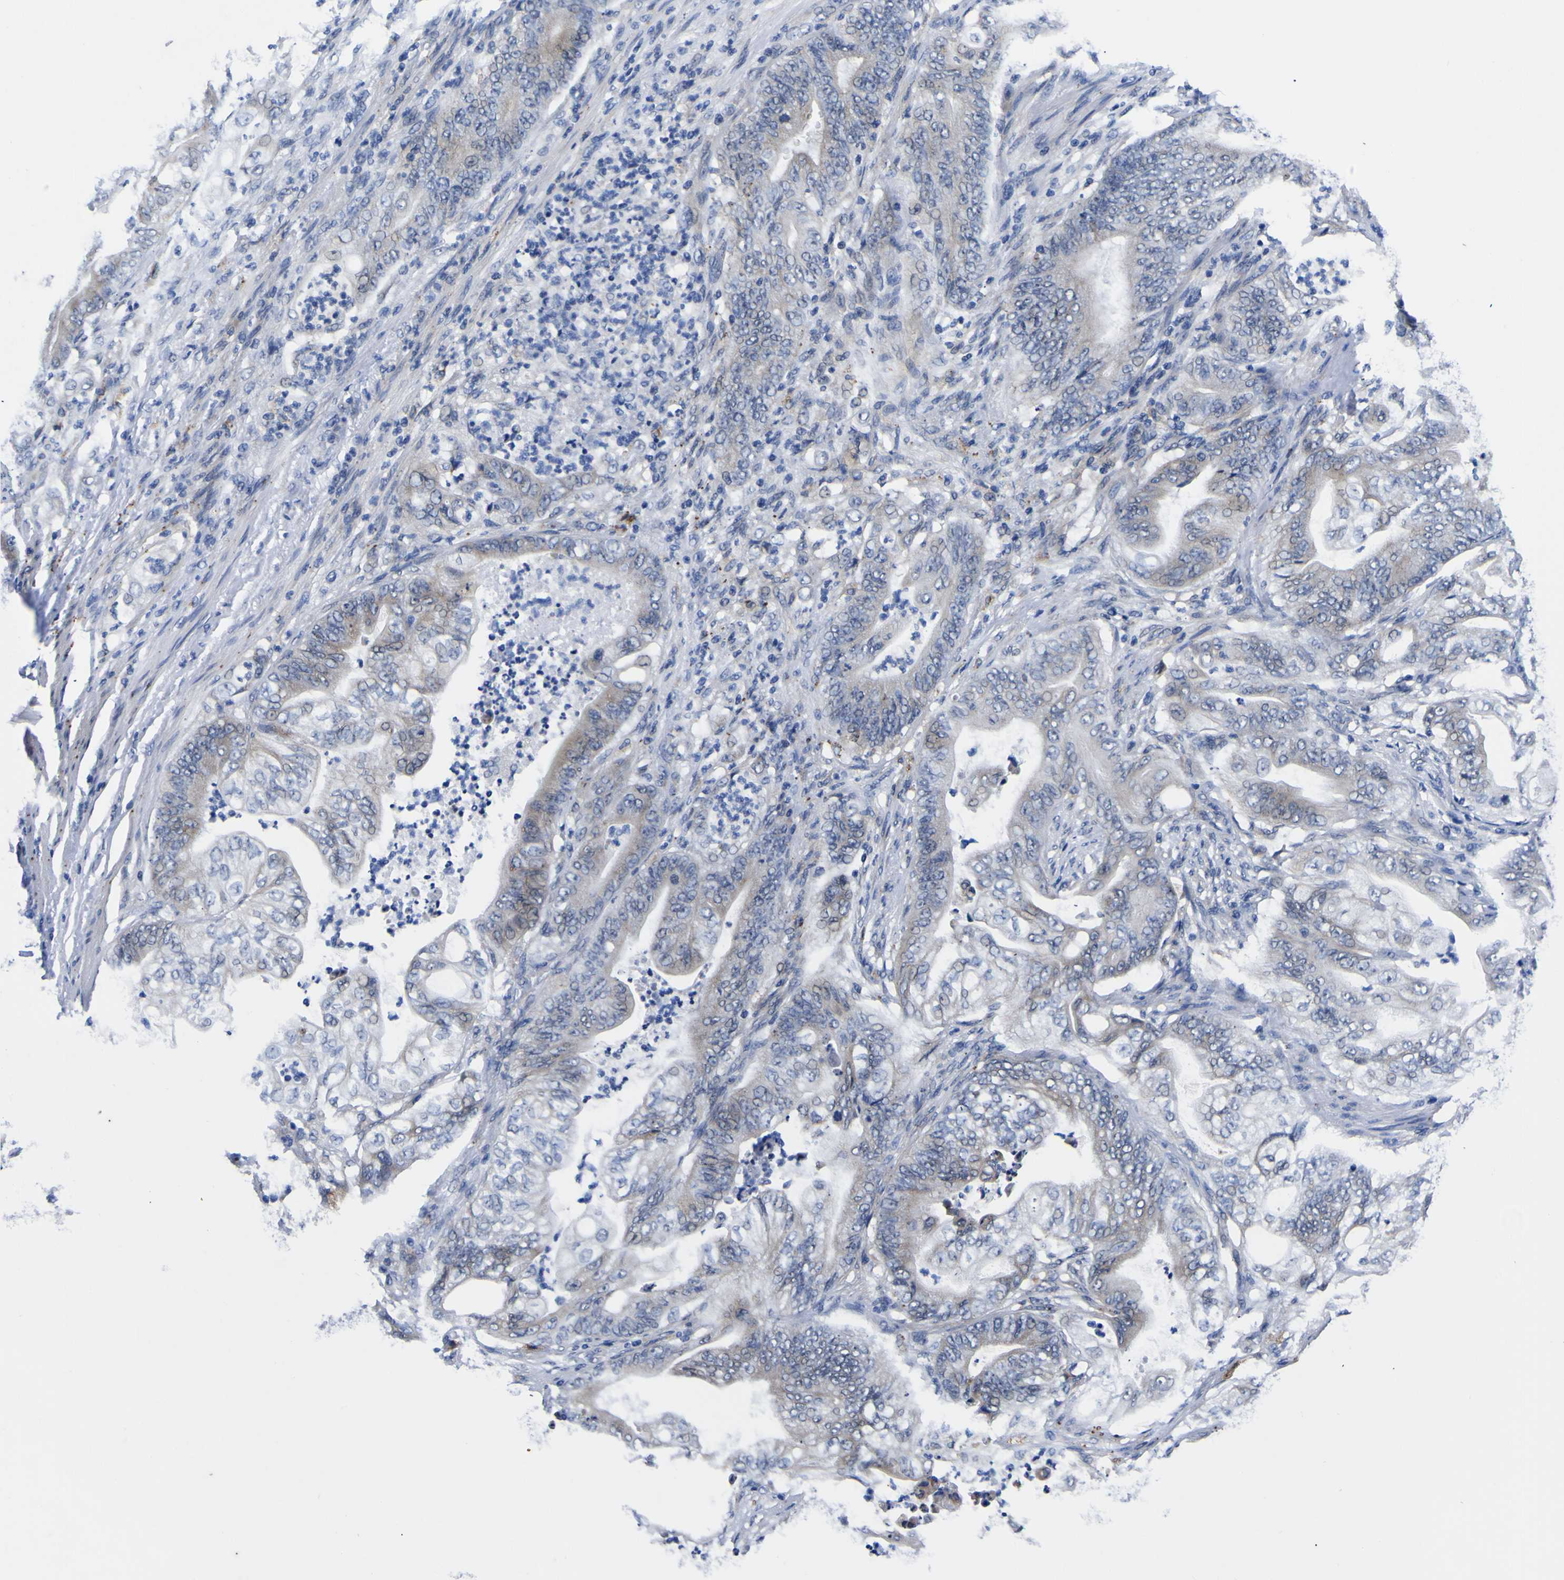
{"staining": {"intensity": "negative", "quantity": "none", "location": "none"}, "tissue": "stomach cancer", "cell_type": "Tumor cells", "image_type": "cancer", "snomed": [{"axis": "morphology", "description": "Adenocarcinoma, NOS"}, {"axis": "topography", "description": "Stomach"}], "caption": "An immunohistochemistry (IHC) micrograph of stomach cancer is shown. There is no staining in tumor cells of stomach cancer.", "gene": "IGFLR1", "patient": {"sex": "female", "age": 73}}